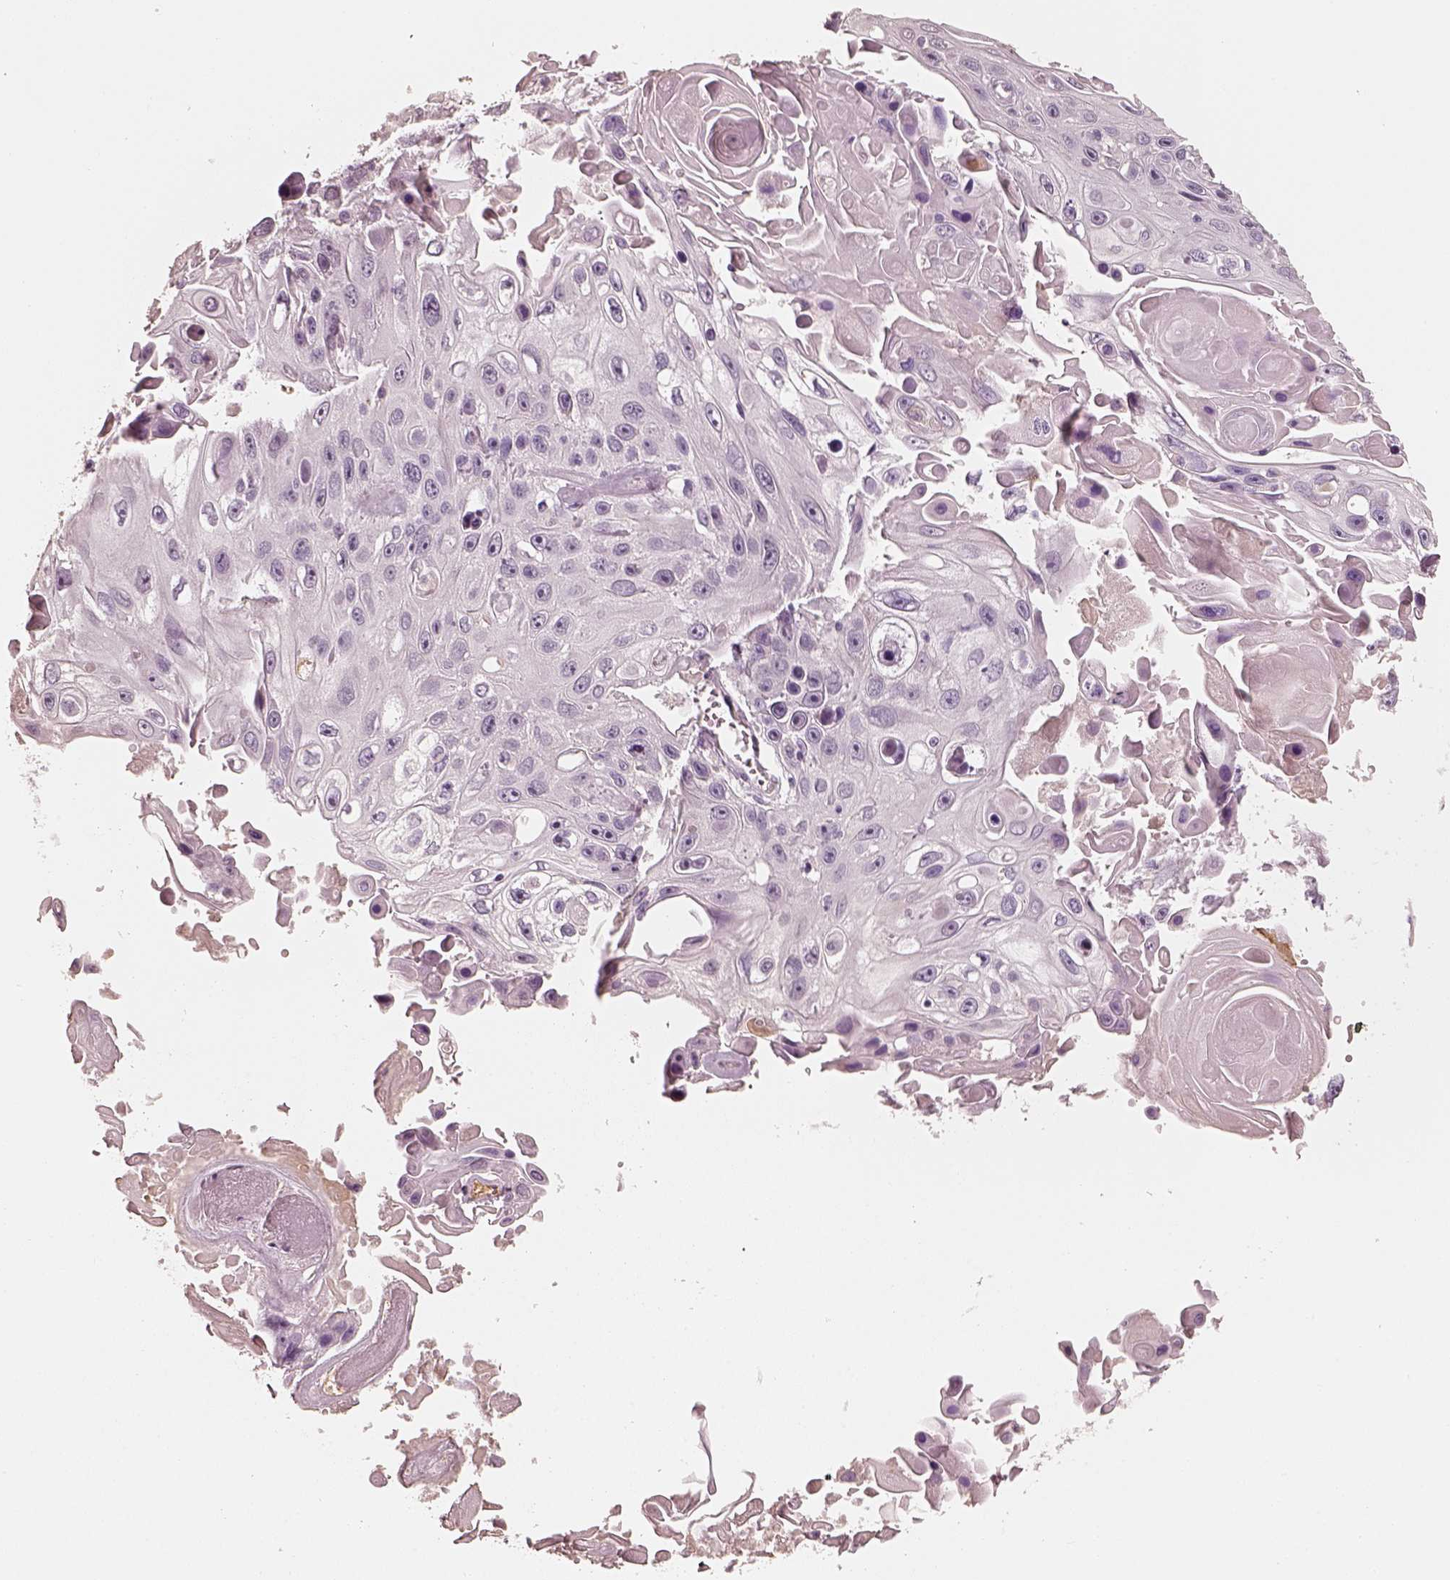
{"staining": {"intensity": "negative", "quantity": "none", "location": "none"}, "tissue": "skin cancer", "cell_type": "Tumor cells", "image_type": "cancer", "snomed": [{"axis": "morphology", "description": "Squamous cell carcinoma, NOS"}, {"axis": "topography", "description": "Skin"}], "caption": "Tumor cells are negative for brown protein staining in skin squamous cell carcinoma. Brightfield microscopy of immunohistochemistry (IHC) stained with DAB (3,3'-diaminobenzidine) (brown) and hematoxylin (blue), captured at high magnification.", "gene": "RS1", "patient": {"sex": "male", "age": 82}}